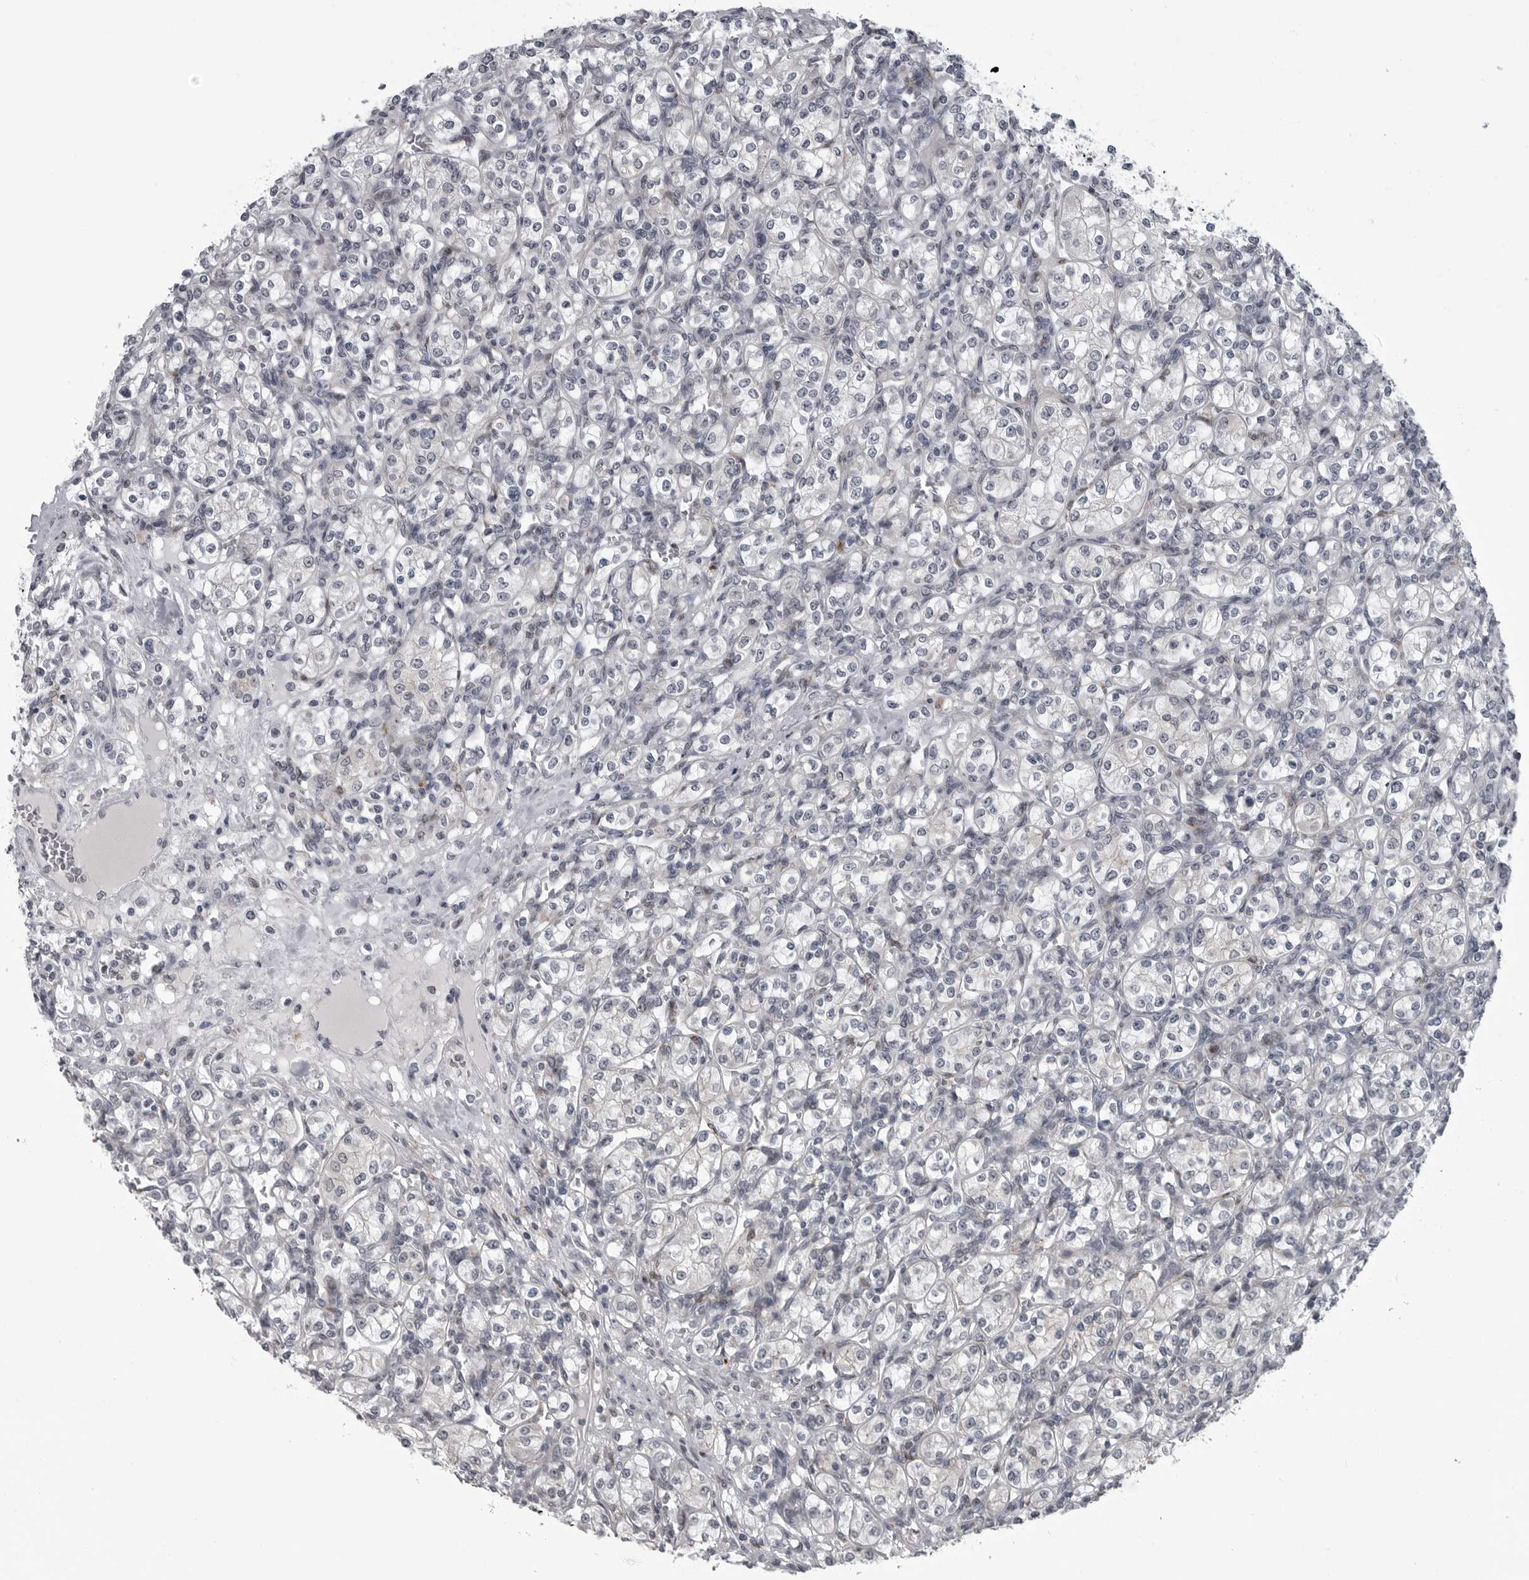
{"staining": {"intensity": "negative", "quantity": "none", "location": "none"}, "tissue": "renal cancer", "cell_type": "Tumor cells", "image_type": "cancer", "snomed": [{"axis": "morphology", "description": "Adenocarcinoma, NOS"}, {"axis": "topography", "description": "Kidney"}], "caption": "Tumor cells are negative for protein expression in human renal adenocarcinoma.", "gene": "LYSMD1", "patient": {"sex": "male", "age": 77}}